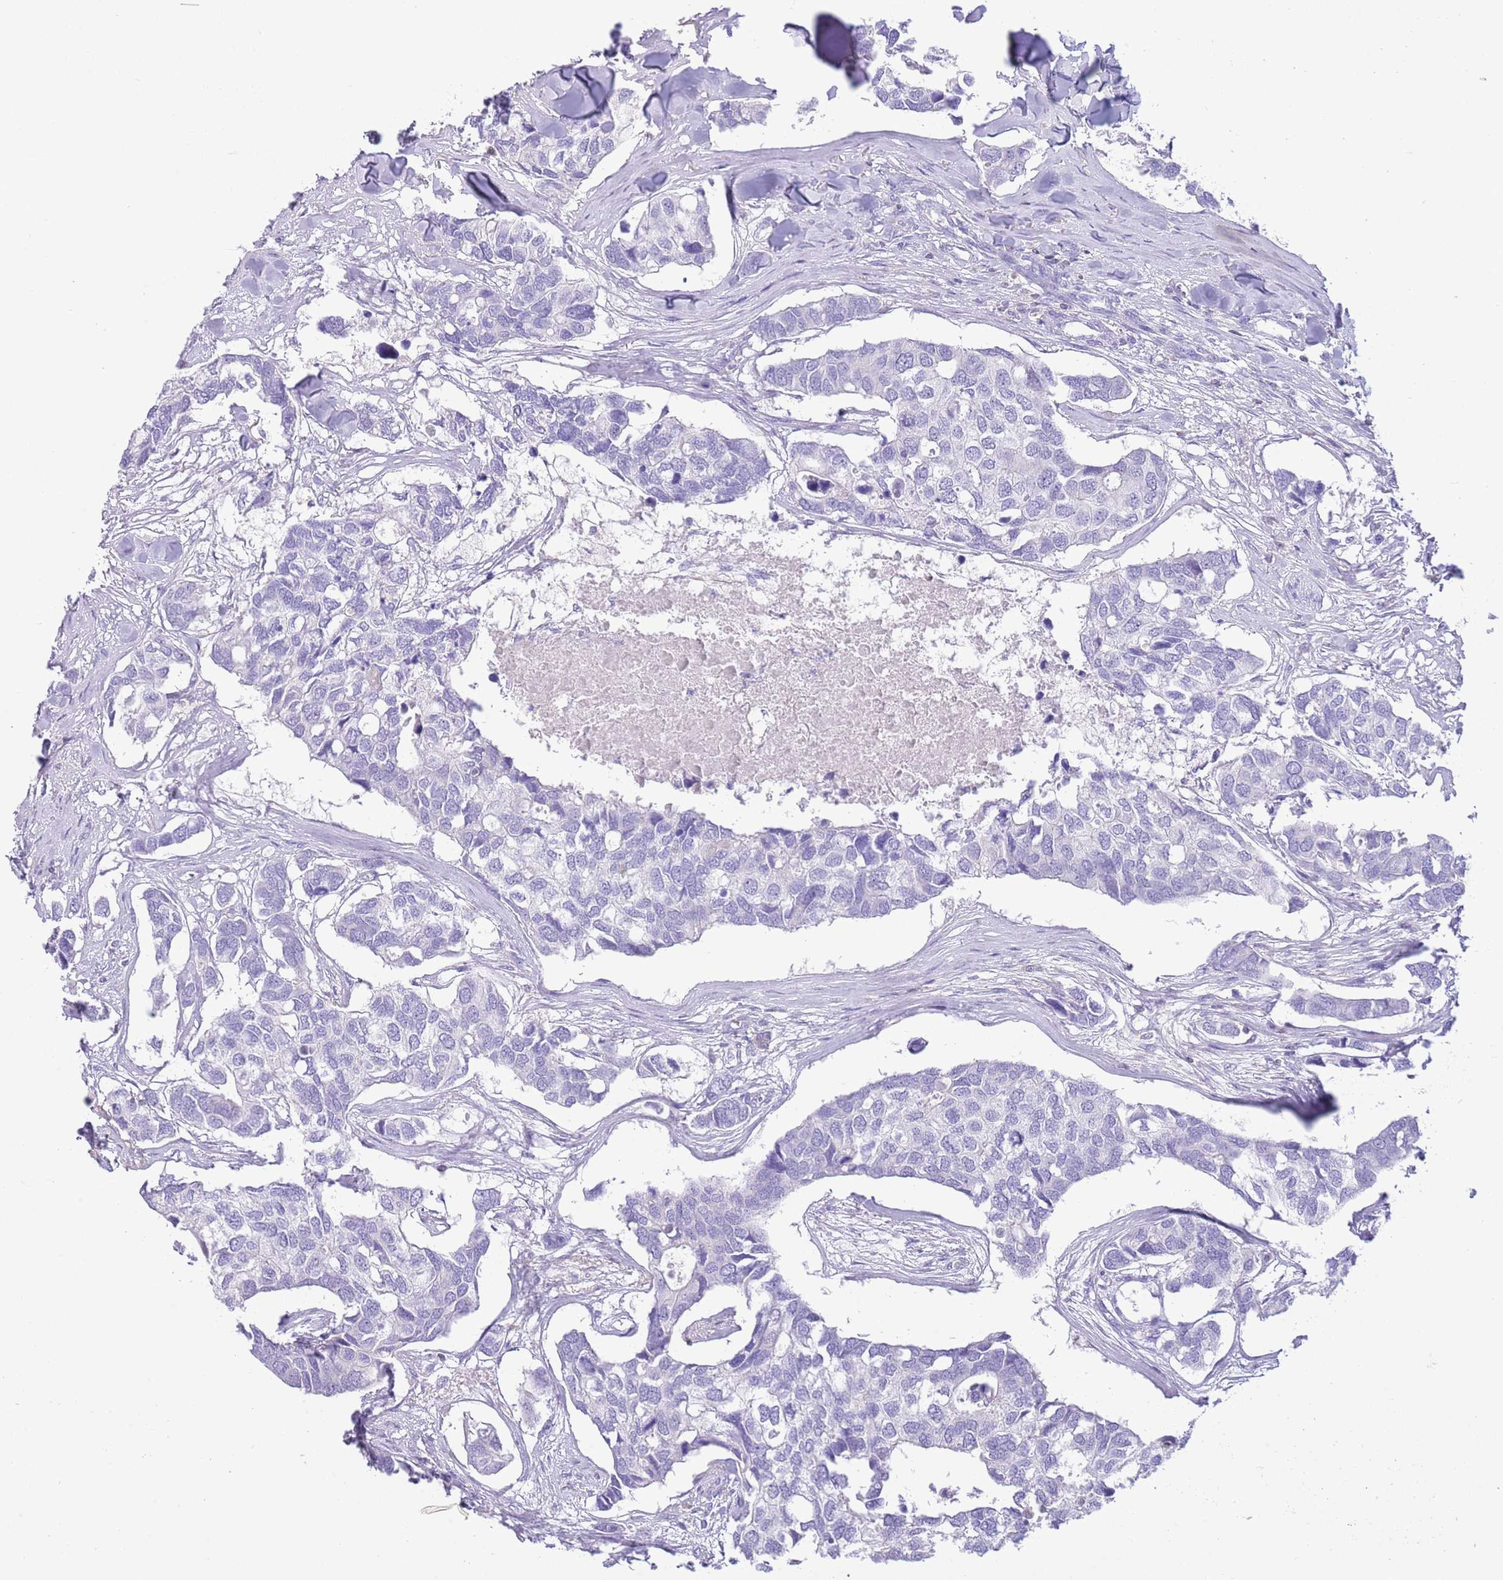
{"staining": {"intensity": "negative", "quantity": "none", "location": "none"}, "tissue": "breast cancer", "cell_type": "Tumor cells", "image_type": "cancer", "snomed": [{"axis": "morphology", "description": "Duct carcinoma"}, {"axis": "topography", "description": "Breast"}], "caption": "Infiltrating ductal carcinoma (breast) stained for a protein using IHC displays no expression tumor cells.", "gene": "OR4Q3", "patient": {"sex": "female", "age": 83}}